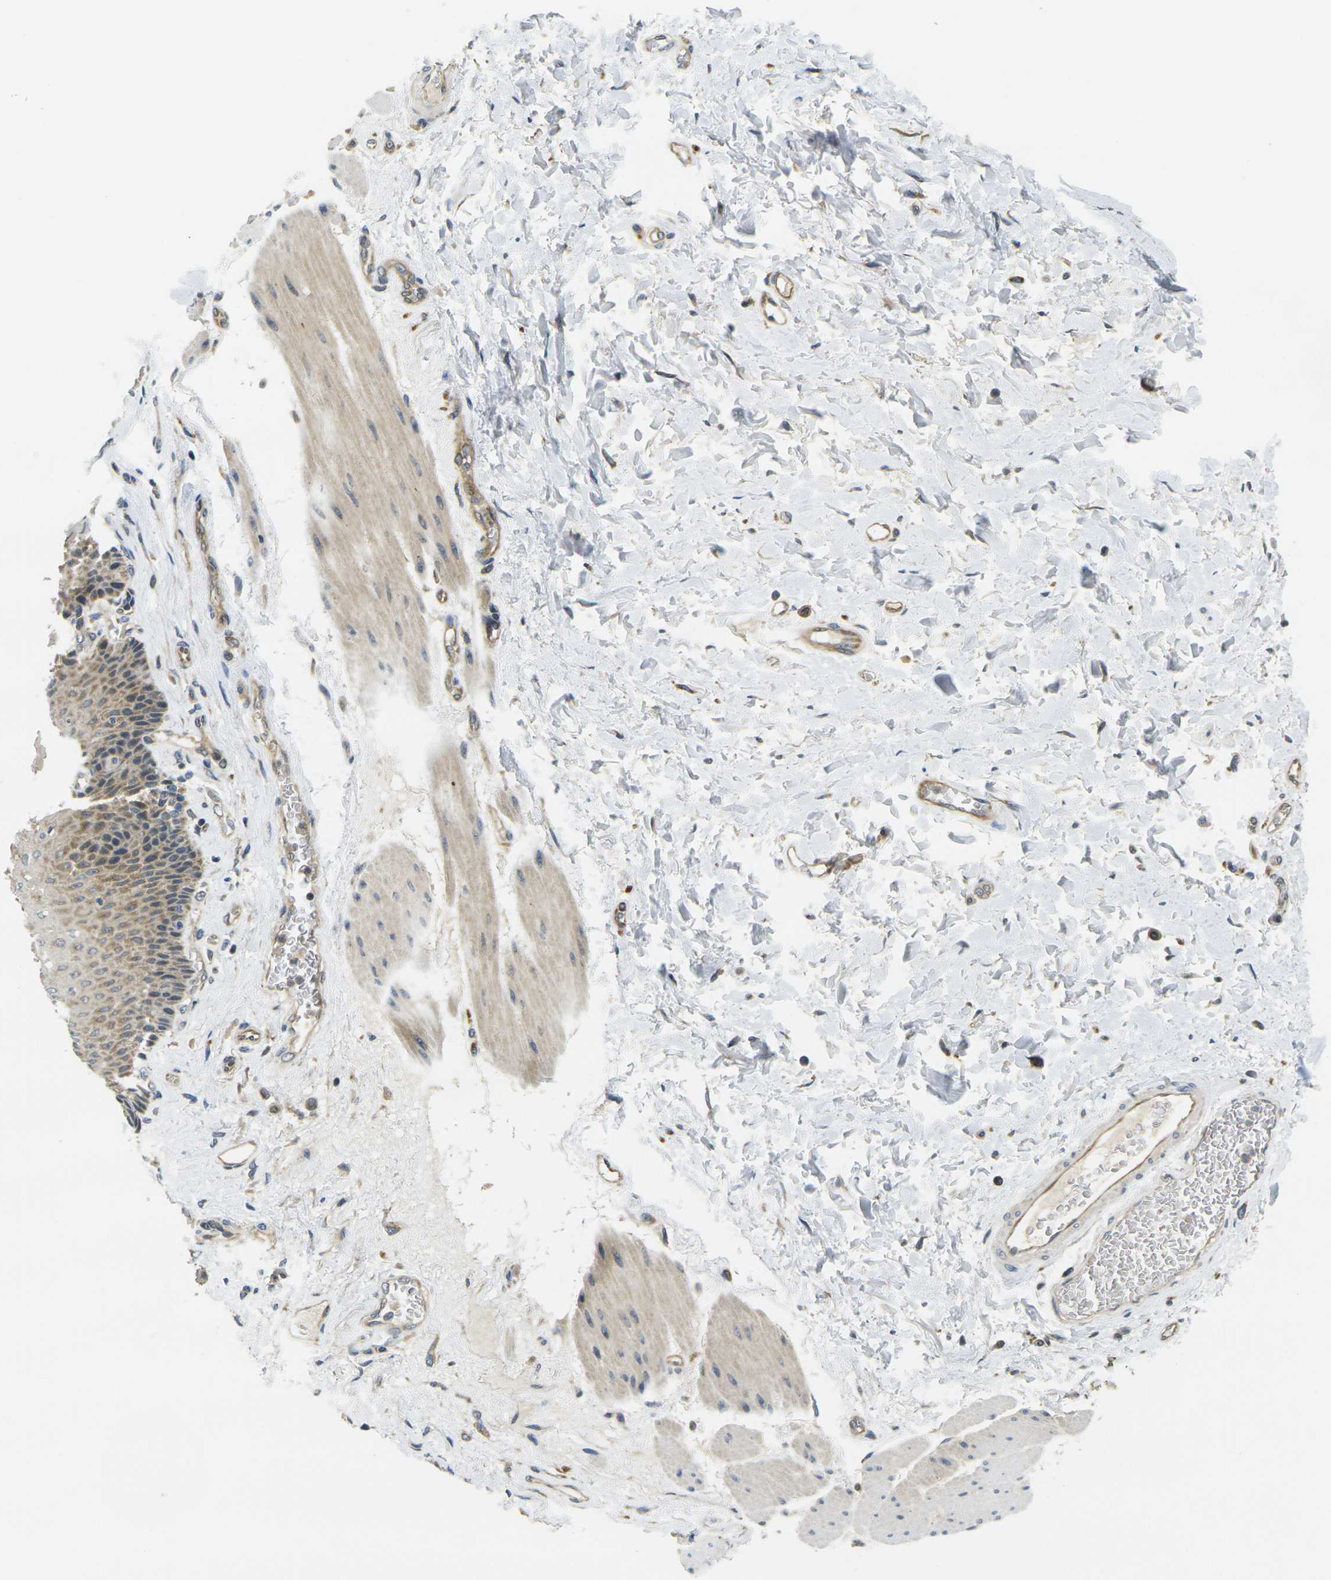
{"staining": {"intensity": "moderate", "quantity": ">75%", "location": "cytoplasmic/membranous"}, "tissue": "esophagus", "cell_type": "Squamous epithelial cells", "image_type": "normal", "snomed": [{"axis": "morphology", "description": "Normal tissue, NOS"}, {"axis": "topography", "description": "Esophagus"}], "caption": "DAB (3,3'-diaminobenzidine) immunohistochemical staining of benign esophagus shows moderate cytoplasmic/membranous protein positivity in approximately >75% of squamous epithelial cells.", "gene": "MINAR2", "patient": {"sex": "female", "age": 72}}